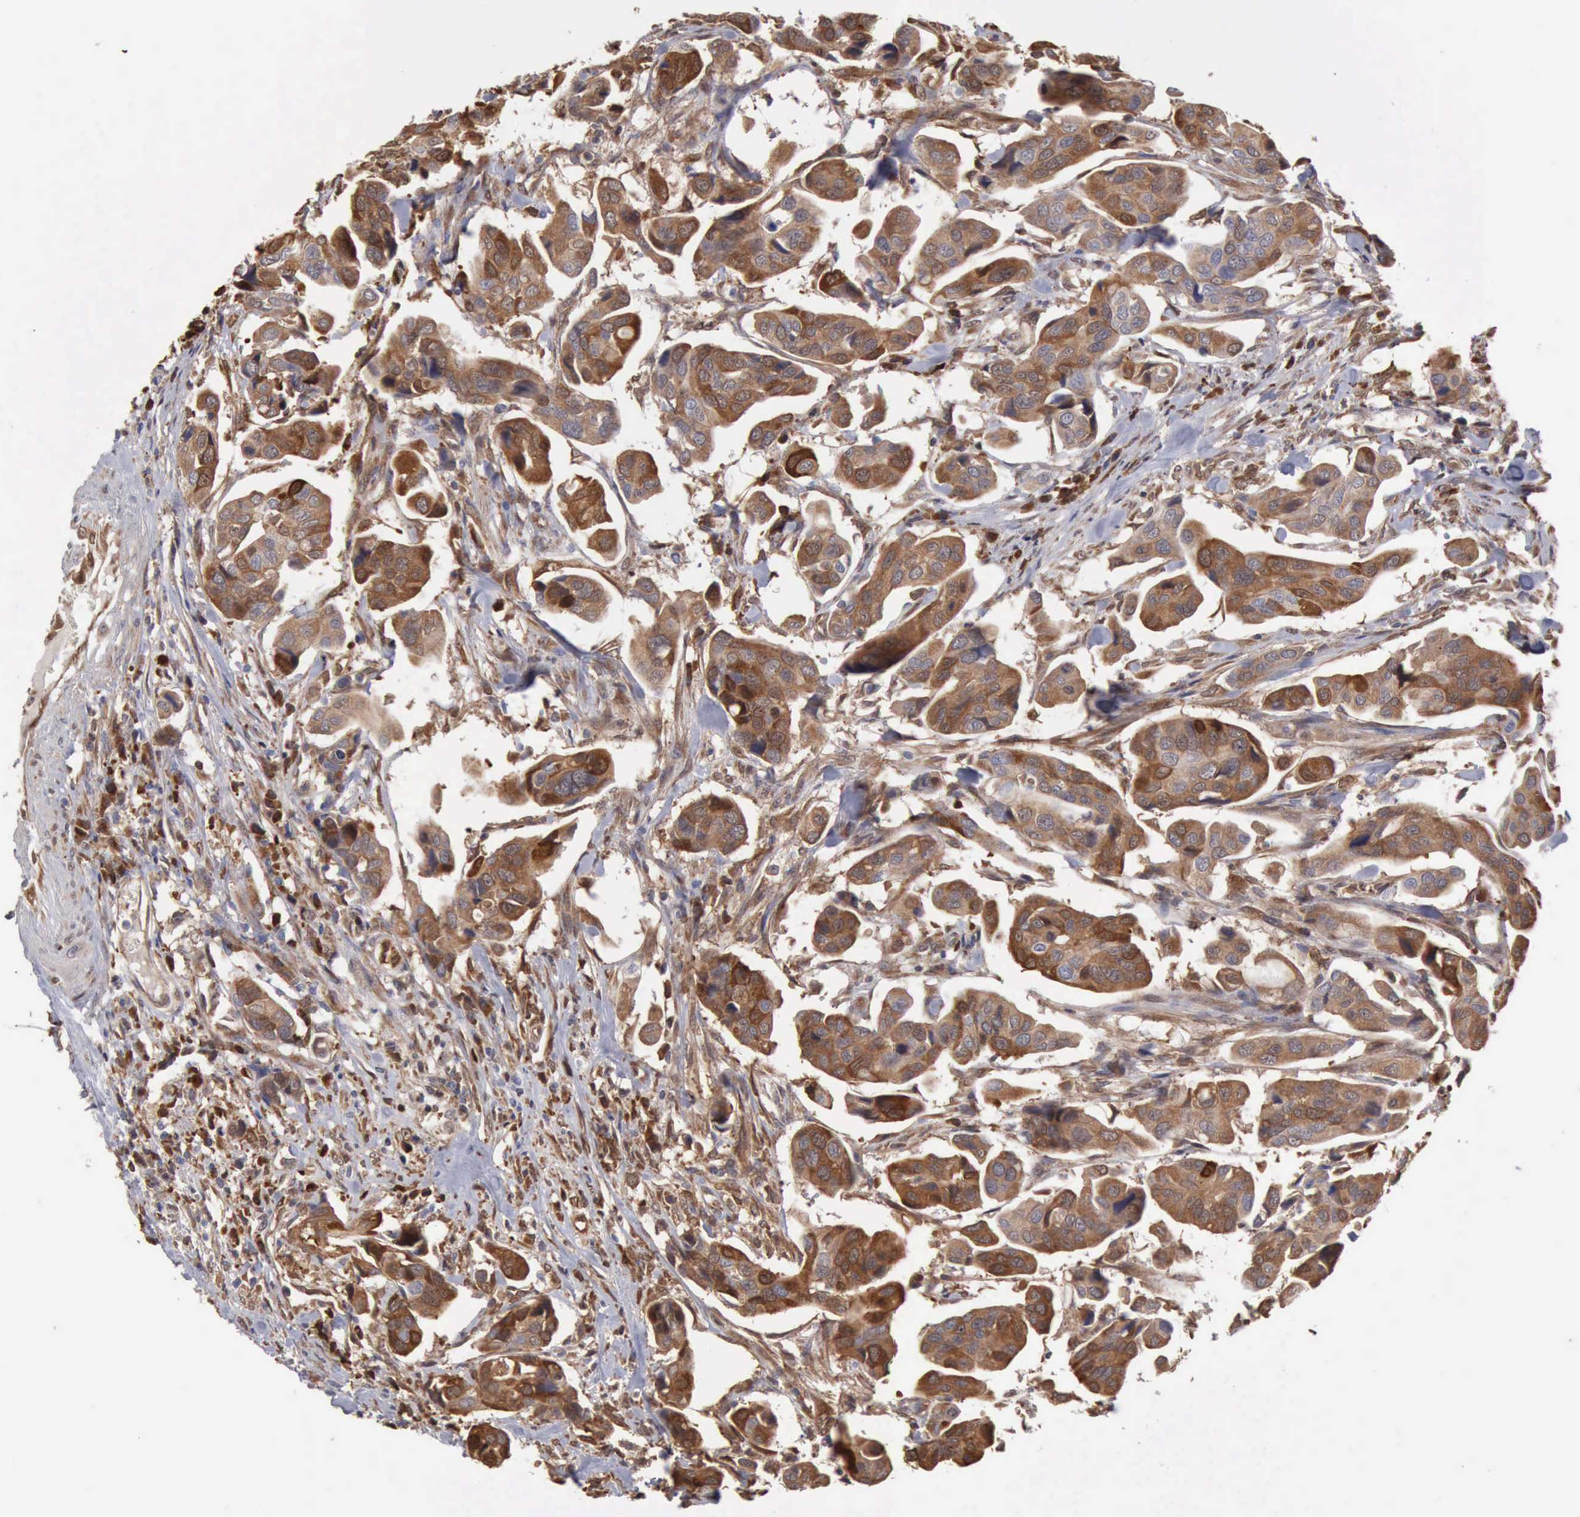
{"staining": {"intensity": "strong", "quantity": ">75%", "location": "cytoplasmic/membranous"}, "tissue": "urothelial cancer", "cell_type": "Tumor cells", "image_type": "cancer", "snomed": [{"axis": "morphology", "description": "Adenocarcinoma, NOS"}, {"axis": "topography", "description": "Urinary bladder"}], "caption": "This histopathology image shows urothelial cancer stained with immunohistochemistry (IHC) to label a protein in brown. The cytoplasmic/membranous of tumor cells show strong positivity for the protein. Nuclei are counter-stained blue.", "gene": "APOL2", "patient": {"sex": "male", "age": 61}}